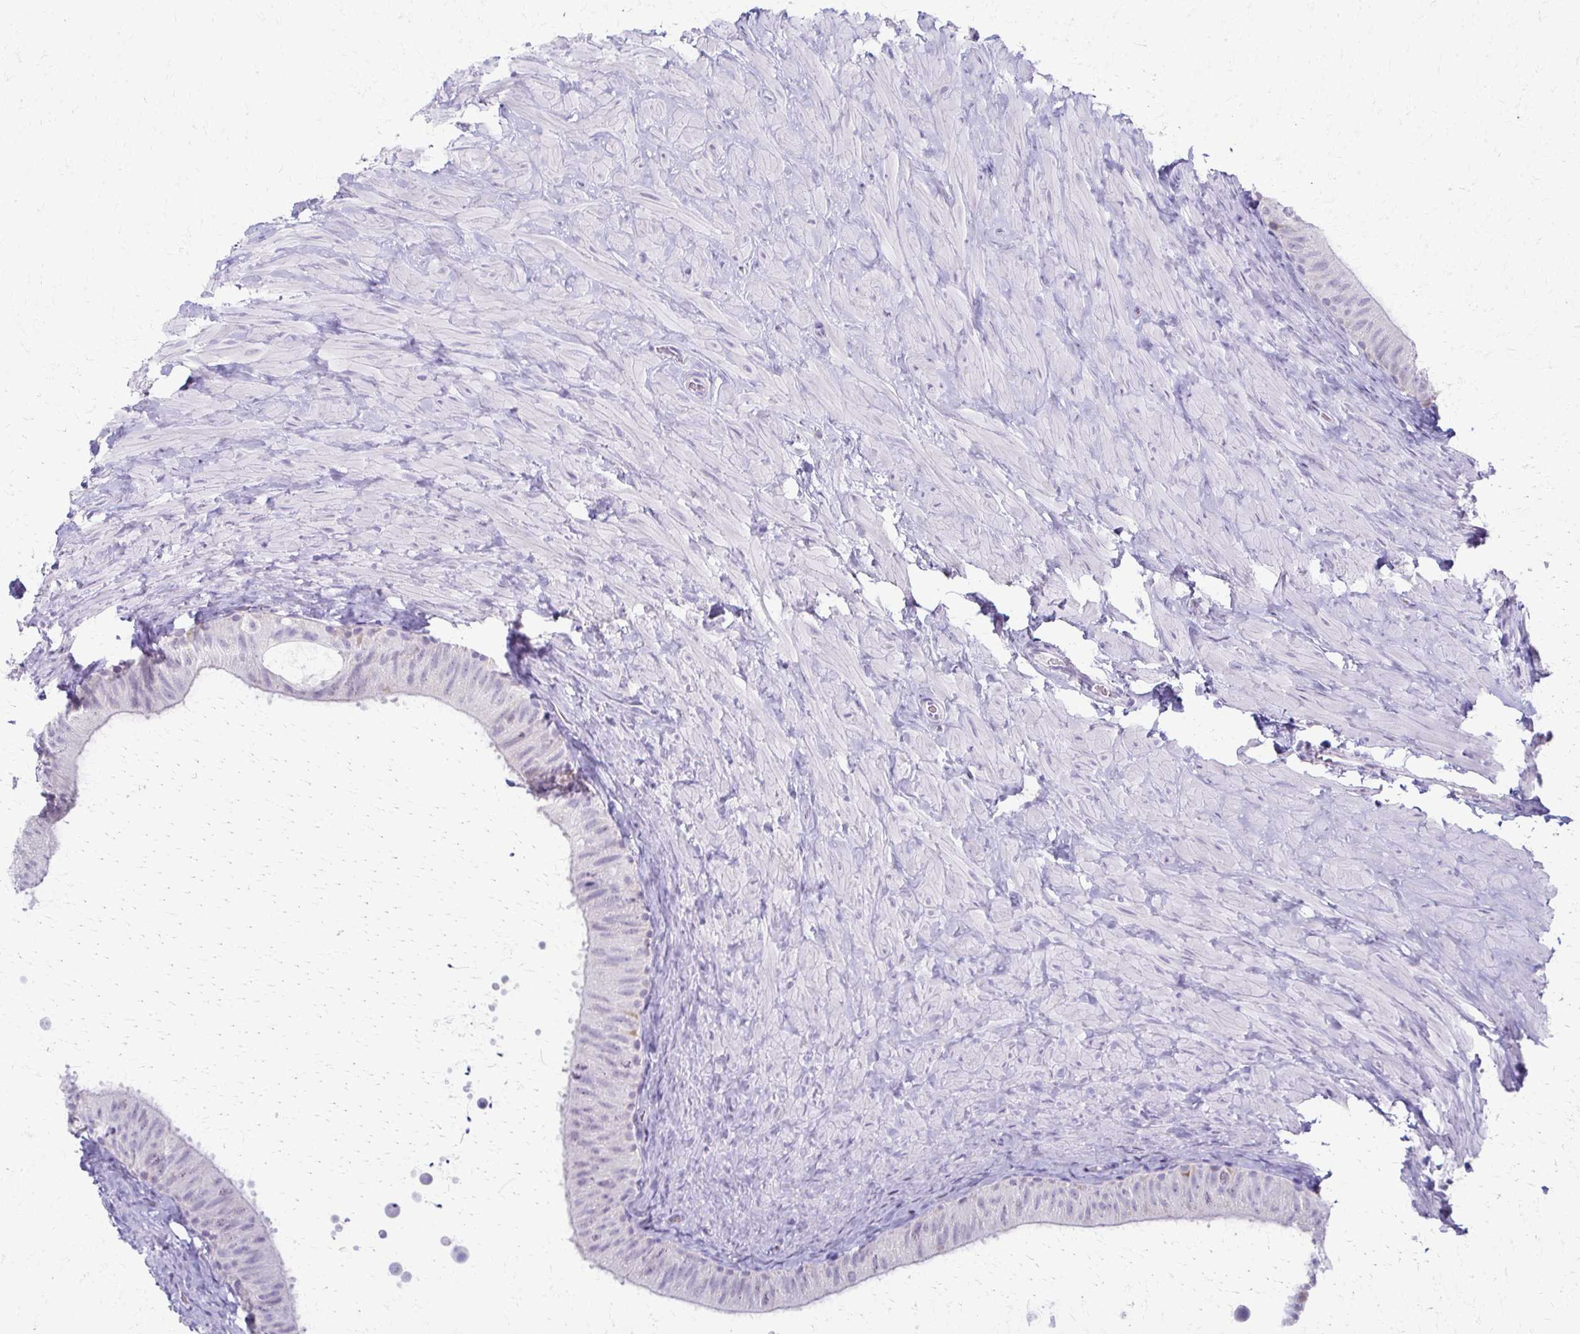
{"staining": {"intensity": "negative", "quantity": "none", "location": "none"}, "tissue": "epididymis", "cell_type": "Glandular cells", "image_type": "normal", "snomed": [{"axis": "morphology", "description": "Normal tissue, NOS"}, {"axis": "topography", "description": "Epididymis, spermatic cord, NOS"}, {"axis": "topography", "description": "Epididymis"}], "caption": "Epididymis stained for a protein using immunohistochemistry reveals no expression glandular cells.", "gene": "FCGR2A", "patient": {"sex": "male", "age": 31}}